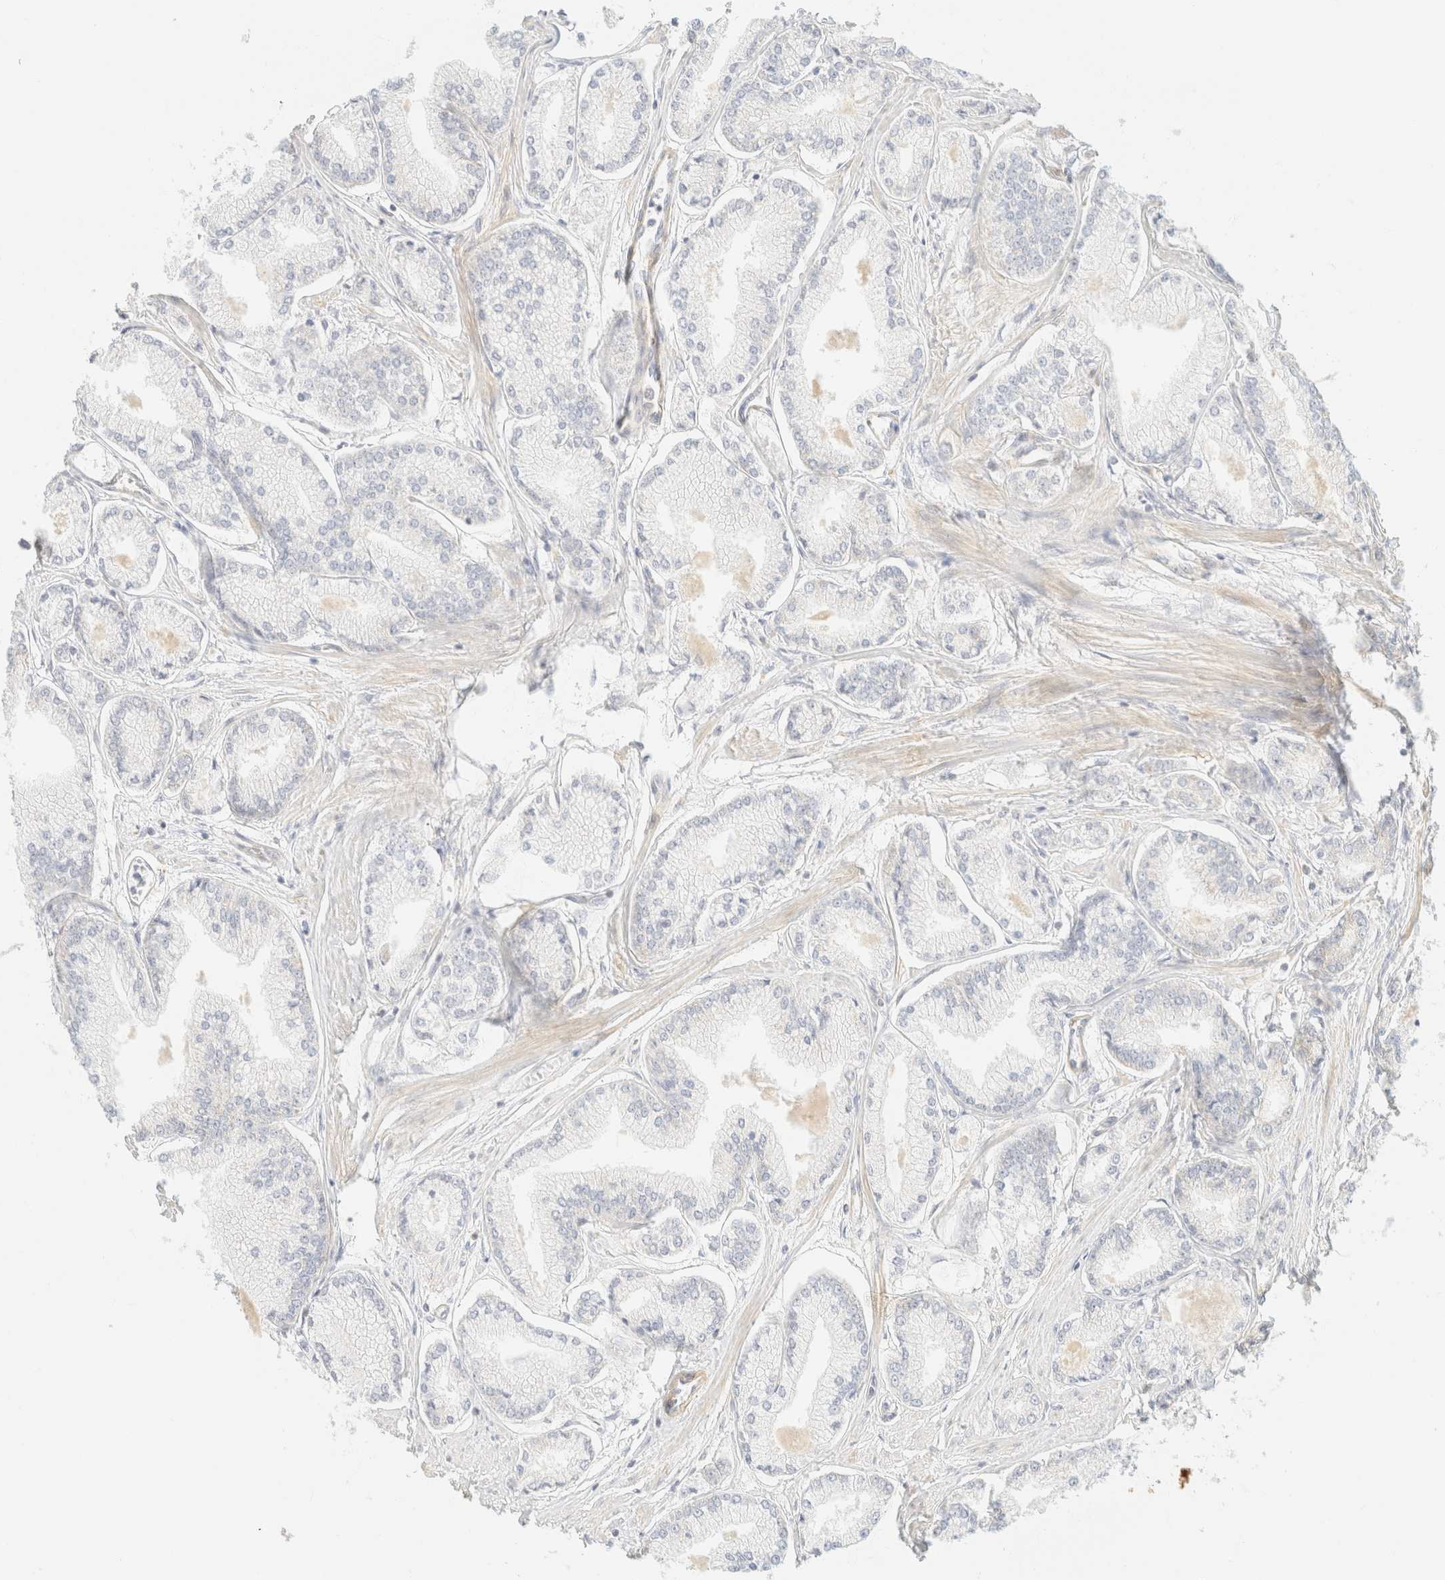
{"staining": {"intensity": "negative", "quantity": "none", "location": "none"}, "tissue": "prostate cancer", "cell_type": "Tumor cells", "image_type": "cancer", "snomed": [{"axis": "morphology", "description": "Adenocarcinoma, Low grade"}, {"axis": "topography", "description": "Prostate"}], "caption": "IHC of prostate cancer (adenocarcinoma (low-grade)) displays no positivity in tumor cells.", "gene": "MRM3", "patient": {"sex": "male", "age": 52}}